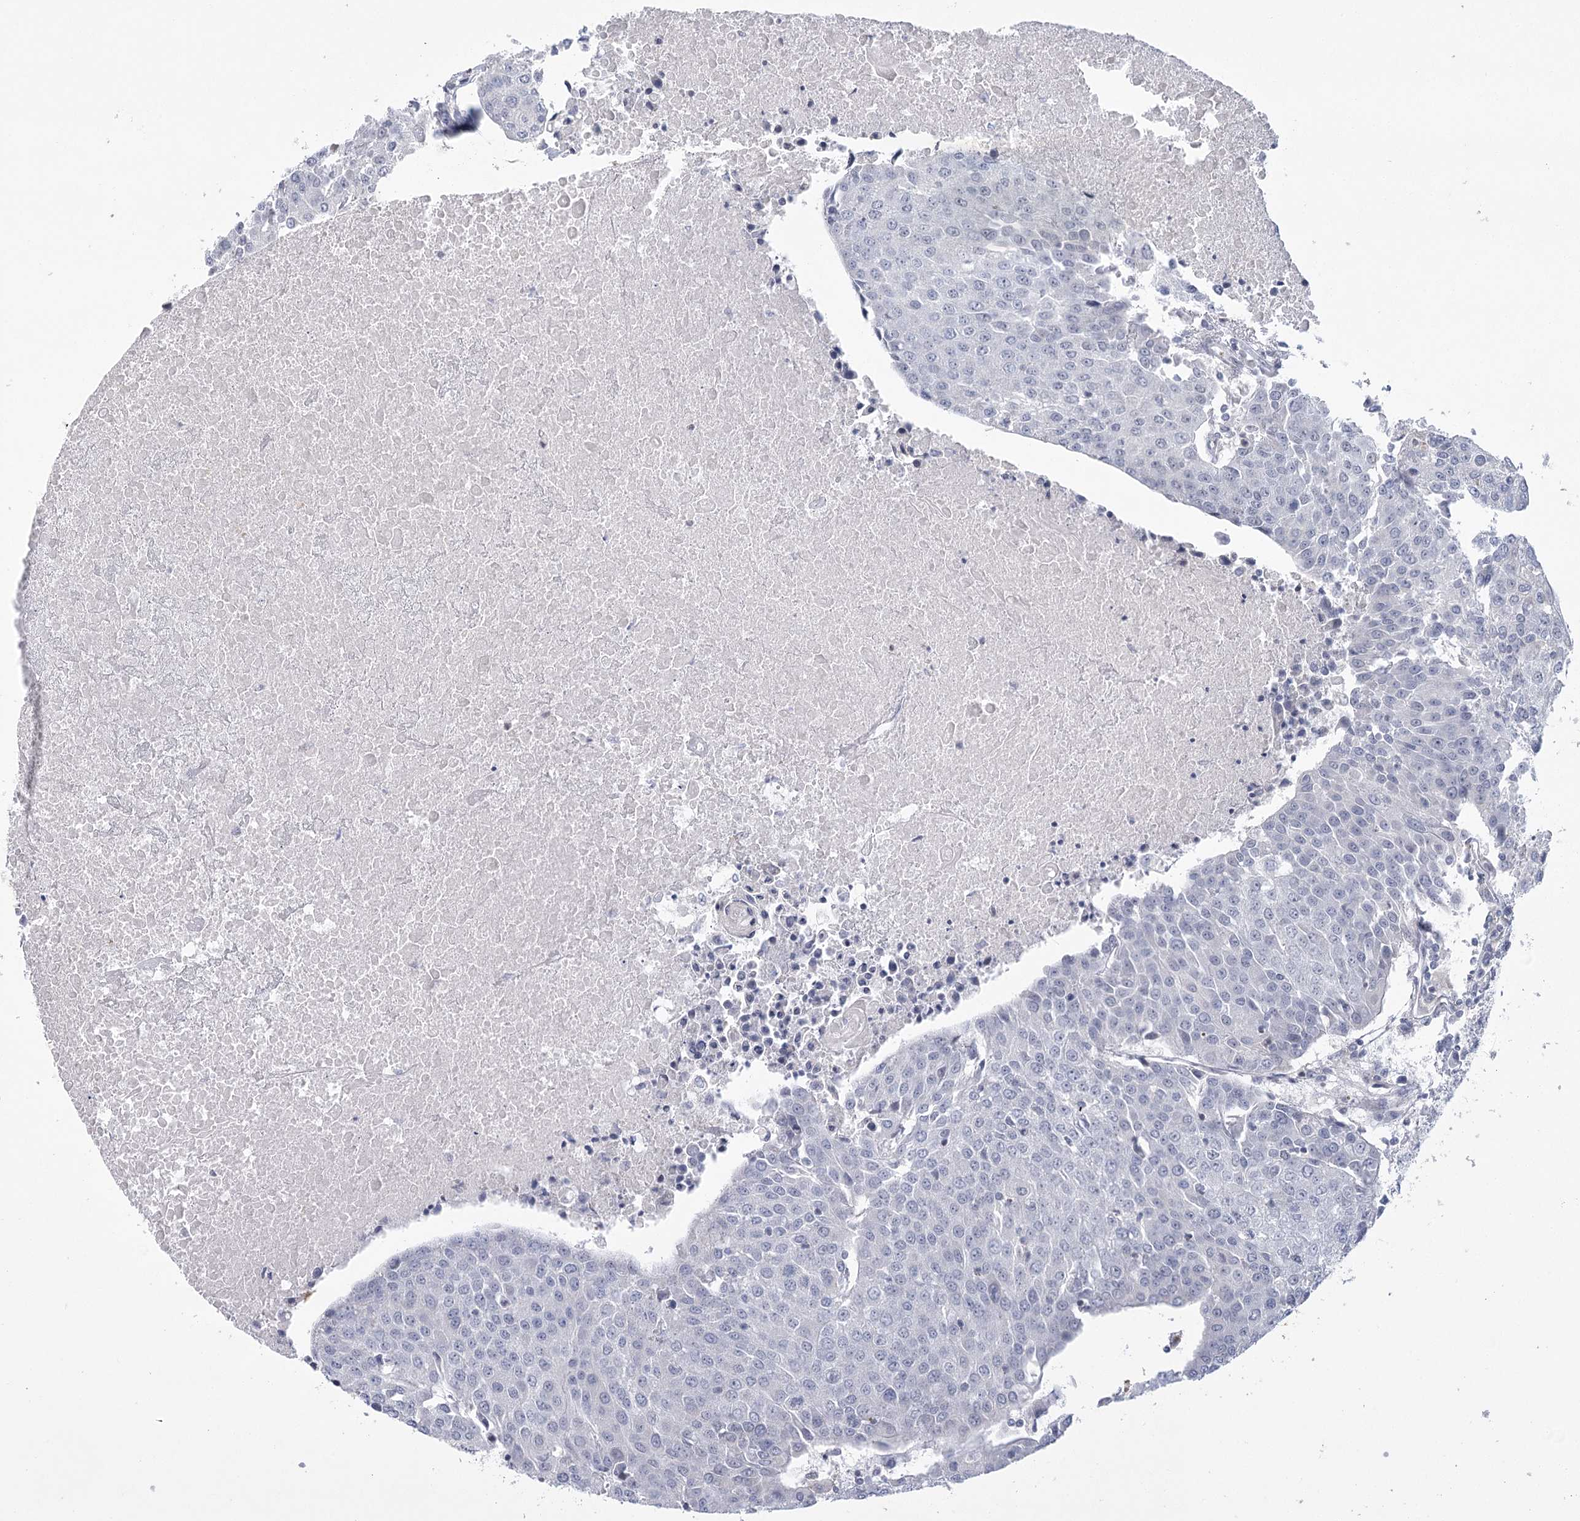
{"staining": {"intensity": "negative", "quantity": "none", "location": "none"}, "tissue": "urothelial cancer", "cell_type": "Tumor cells", "image_type": "cancer", "snomed": [{"axis": "morphology", "description": "Urothelial carcinoma, High grade"}, {"axis": "topography", "description": "Urinary bladder"}], "caption": "Tumor cells show no significant positivity in urothelial cancer.", "gene": "FAM76B", "patient": {"sex": "female", "age": 85}}